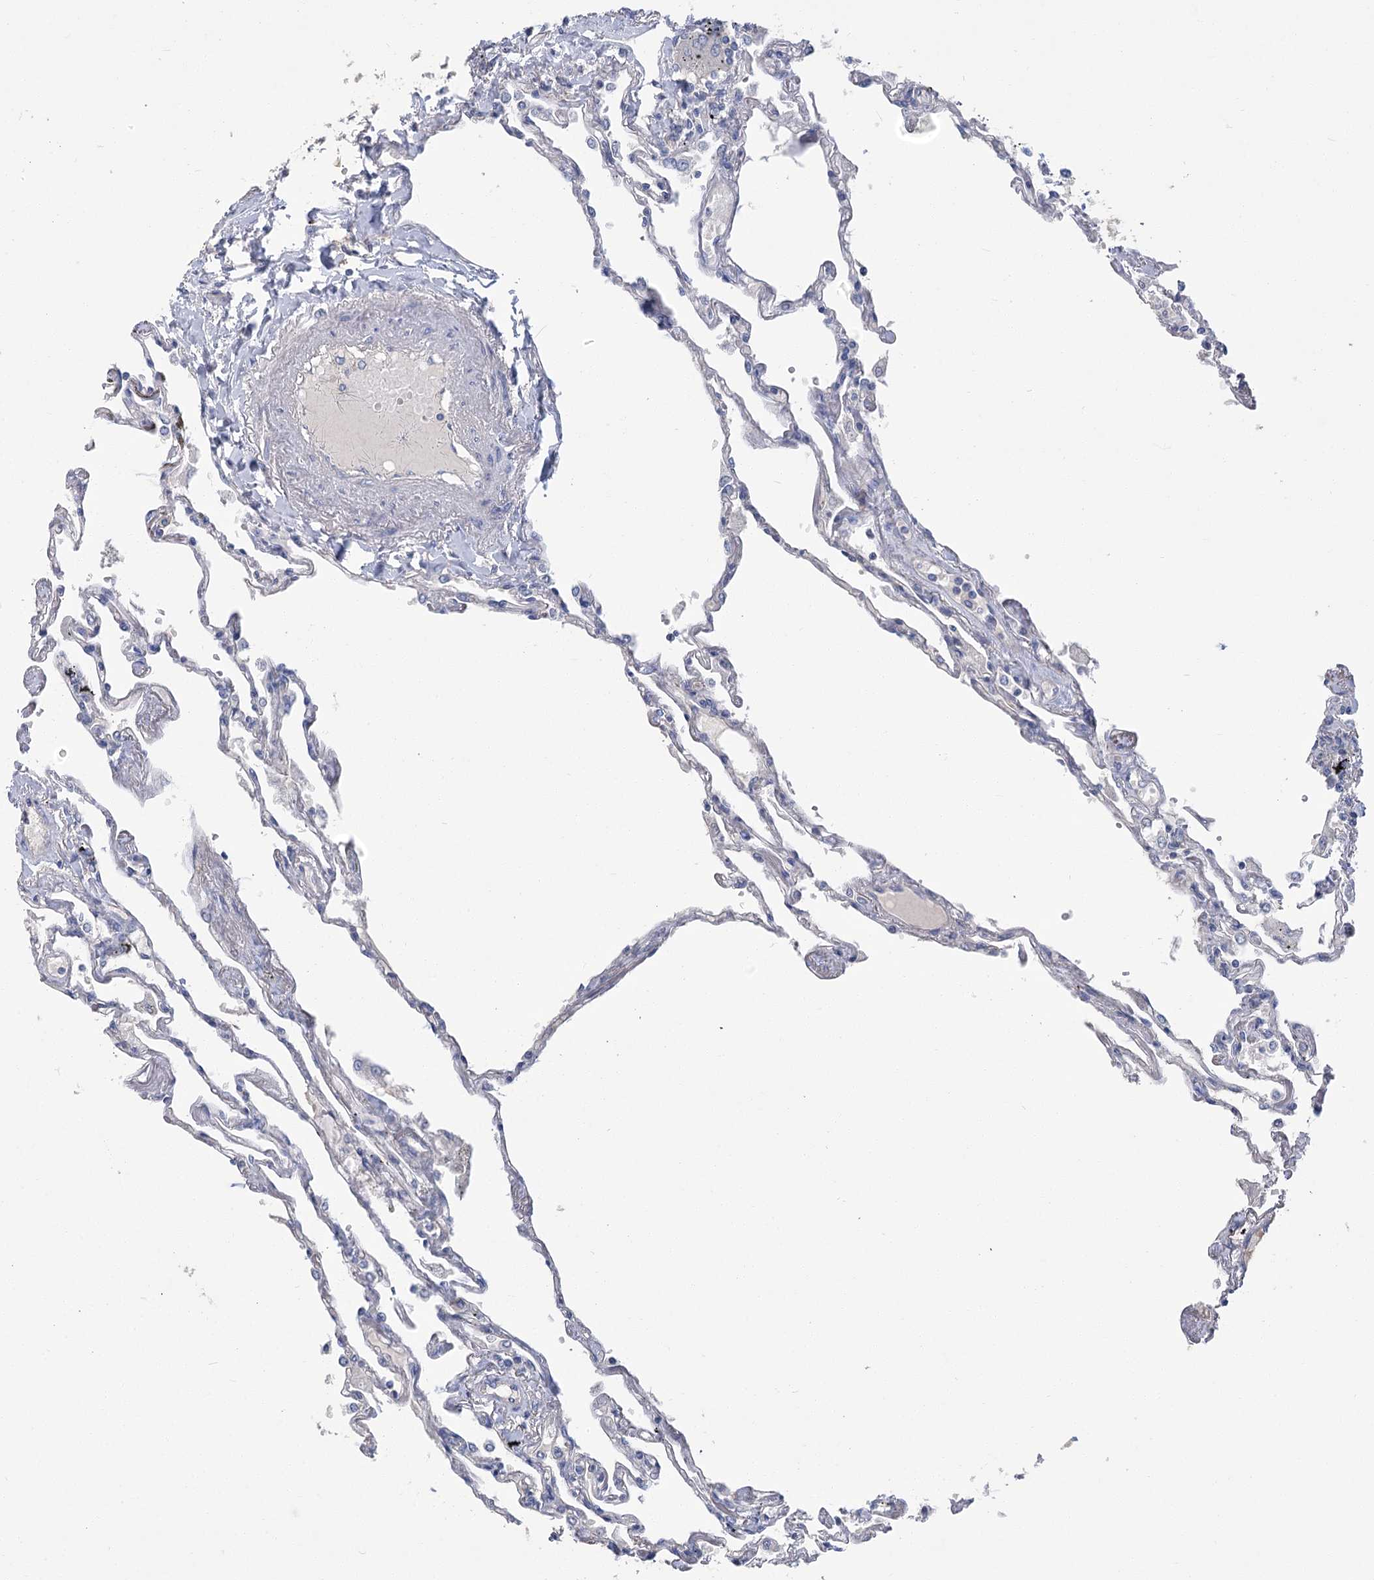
{"staining": {"intensity": "negative", "quantity": "none", "location": "none"}, "tissue": "lung", "cell_type": "Alveolar cells", "image_type": "normal", "snomed": [{"axis": "morphology", "description": "Normal tissue, NOS"}, {"axis": "topography", "description": "Lung"}], "caption": "IHC of unremarkable human lung reveals no staining in alveolar cells.", "gene": "SLC9A3", "patient": {"sex": "female", "age": 67}}